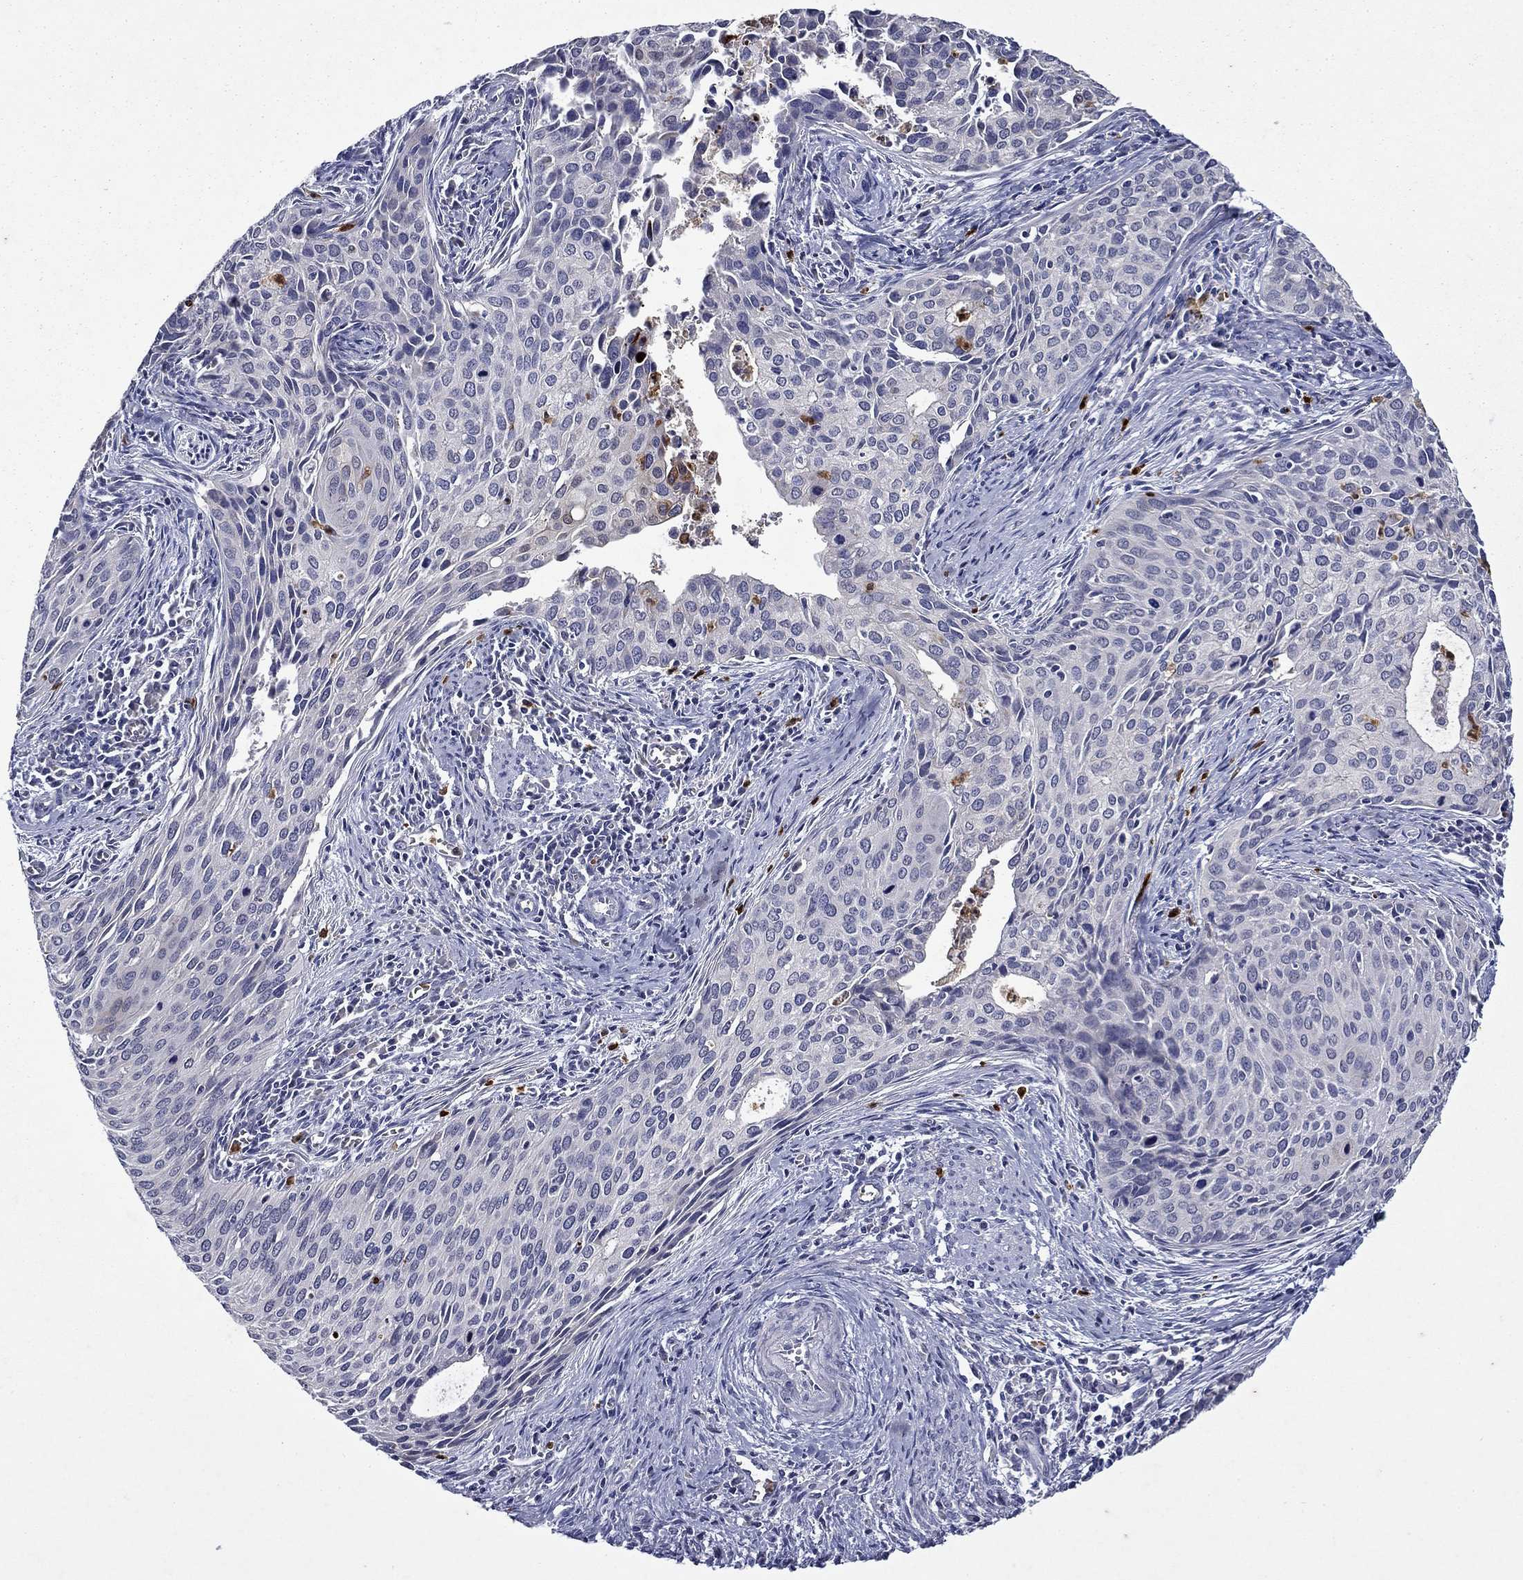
{"staining": {"intensity": "negative", "quantity": "none", "location": "none"}, "tissue": "cervical cancer", "cell_type": "Tumor cells", "image_type": "cancer", "snomed": [{"axis": "morphology", "description": "Squamous cell carcinoma, NOS"}, {"axis": "topography", "description": "Cervix"}], "caption": "This image is of cervical cancer stained with IHC to label a protein in brown with the nuclei are counter-stained blue. There is no expression in tumor cells.", "gene": "IRF5", "patient": {"sex": "female", "age": 29}}